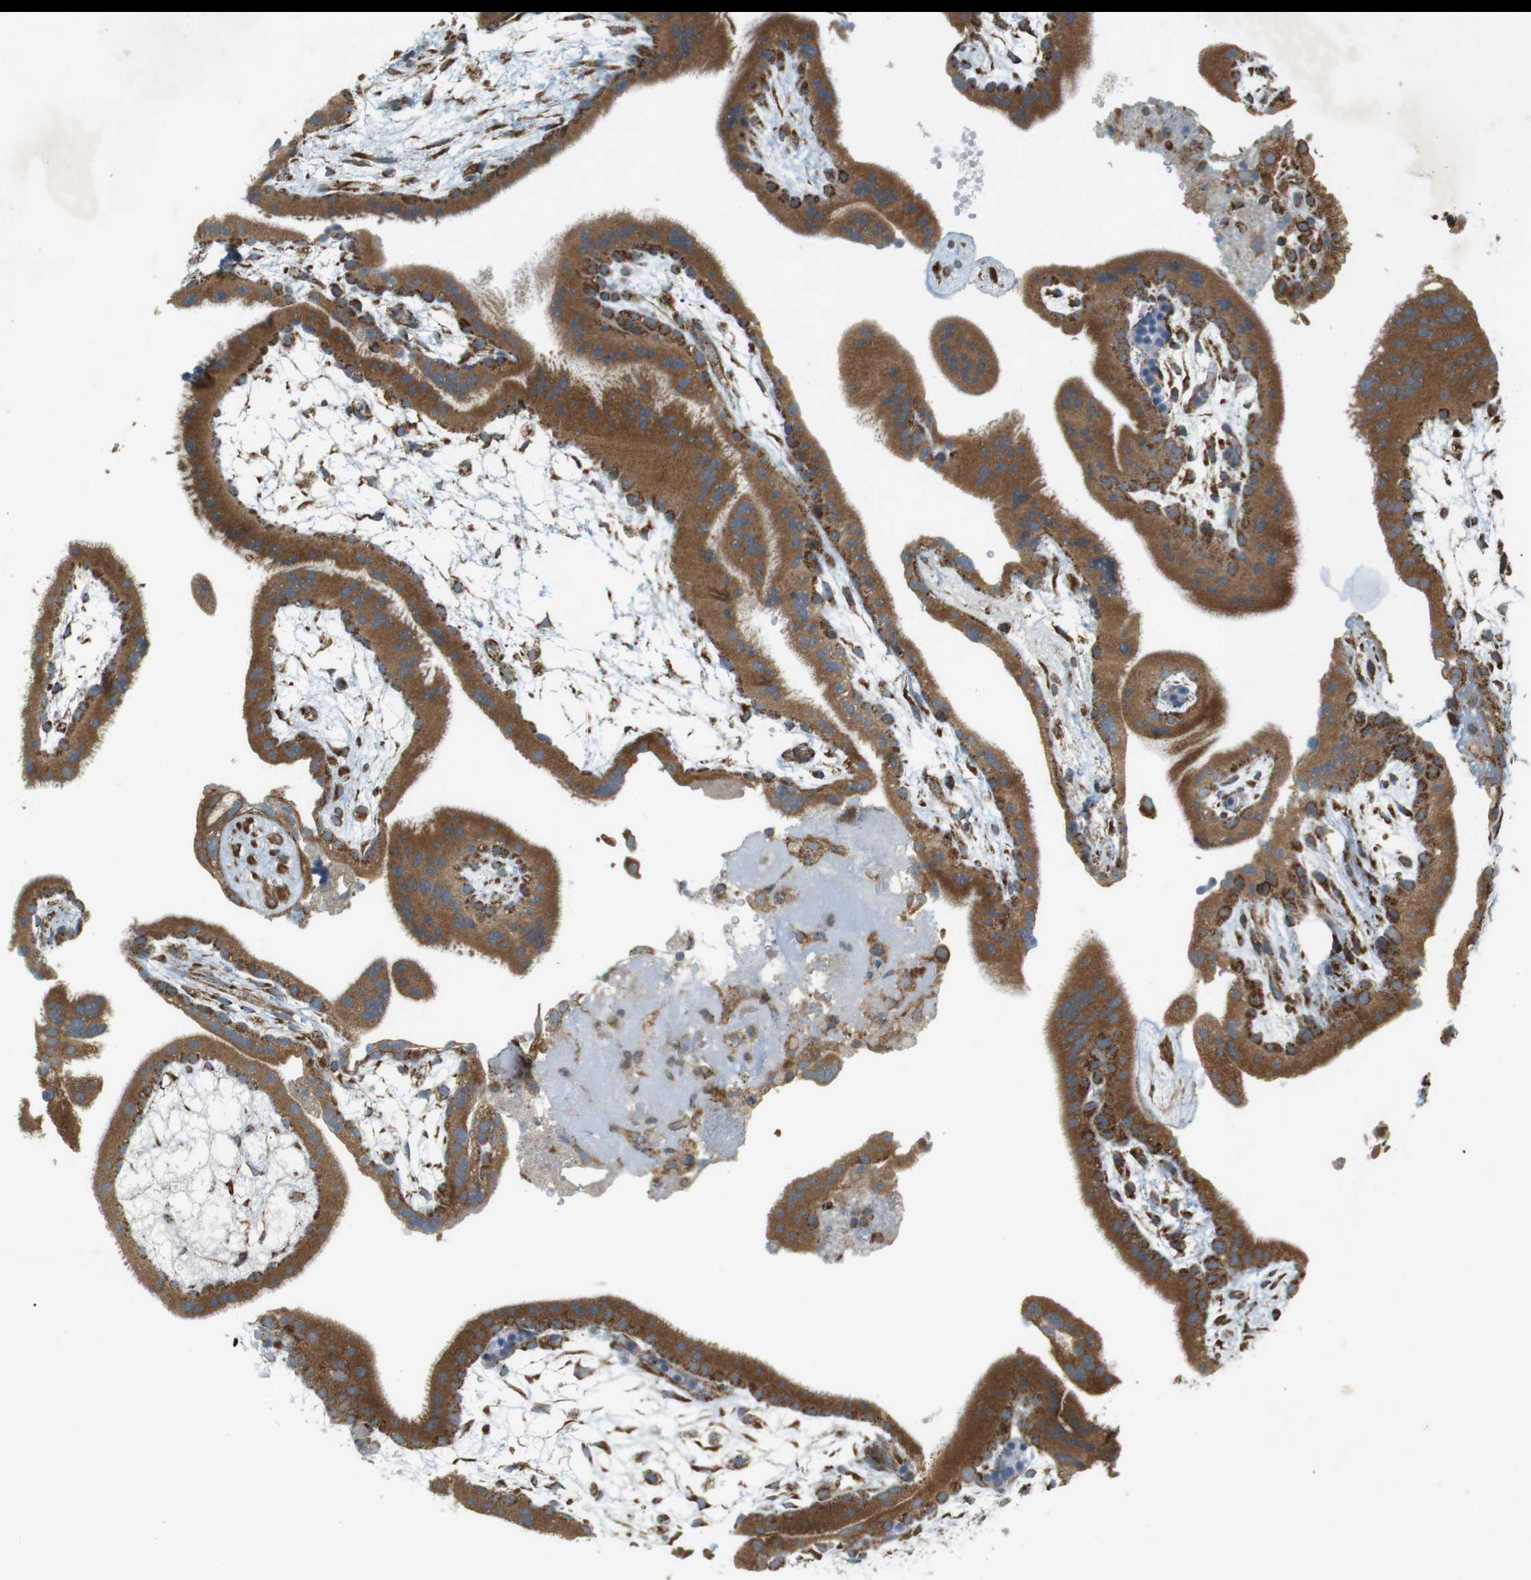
{"staining": {"intensity": "moderate", "quantity": ">75%", "location": "cytoplasmic/membranous"}, "tissue": "placenta", "cell_type": "Trophoblastic cells", "image_type": "normal", "snomed": [{"axis": "morphology", "description": "Normal tissue, NOS"}, {"axis": "topography", "description": "Placenta"}], "caption": "Immunohistochemical staining of normal placenta reveals medium levels of moderate cytoplasmic/membranous staining in approximately >75% of trophoblastic cells. (Brightfield microscopy of DAB IHC at high magnification).", "gene": "SLC41A1", "patient": {"sex": "female", "age": 19}}